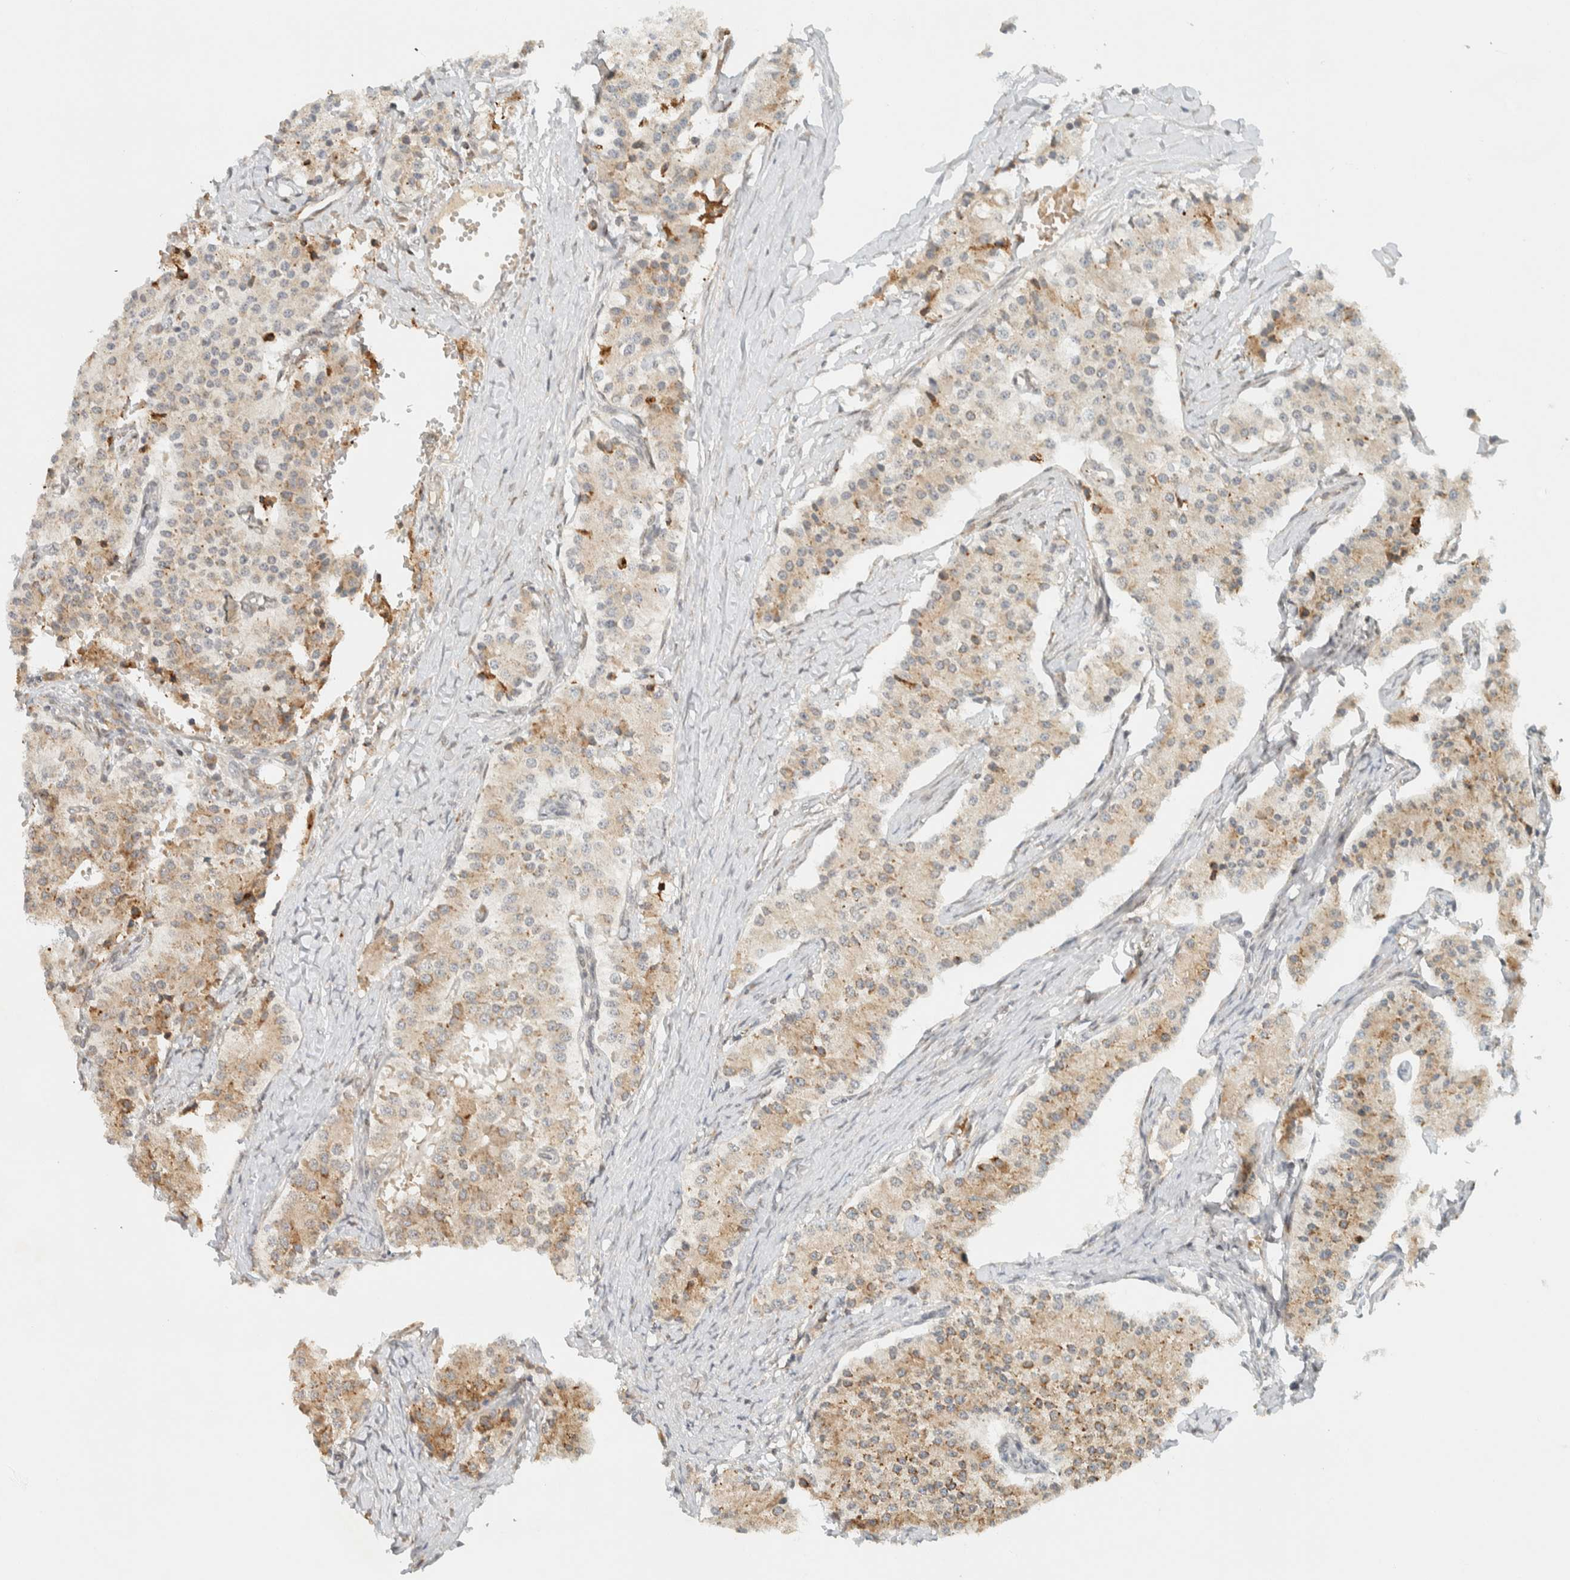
{"staining": {"intensity": "weak", "quantity": "25%-75%", "location": "cytoplasmic/membranous"}, "tissue": "carcinoid", "cell_type": "Tumor cells", "image_type": "cancer", "snomed": [{"axis": "morphology", "description": "Carcinoid, malignant, NOS"}, {"axis": "topography", "description": "Colon"}], "caption": "Brown immunohistochemical staining in human carcinoid reveals weak cytoplasmic/membranous staining in about 25%-75% of tumor cells. (IHC, brightfield microscopy, high magnification).", "gene": "ITPRID1", "patient": {"sex": "female", "age": 52}}